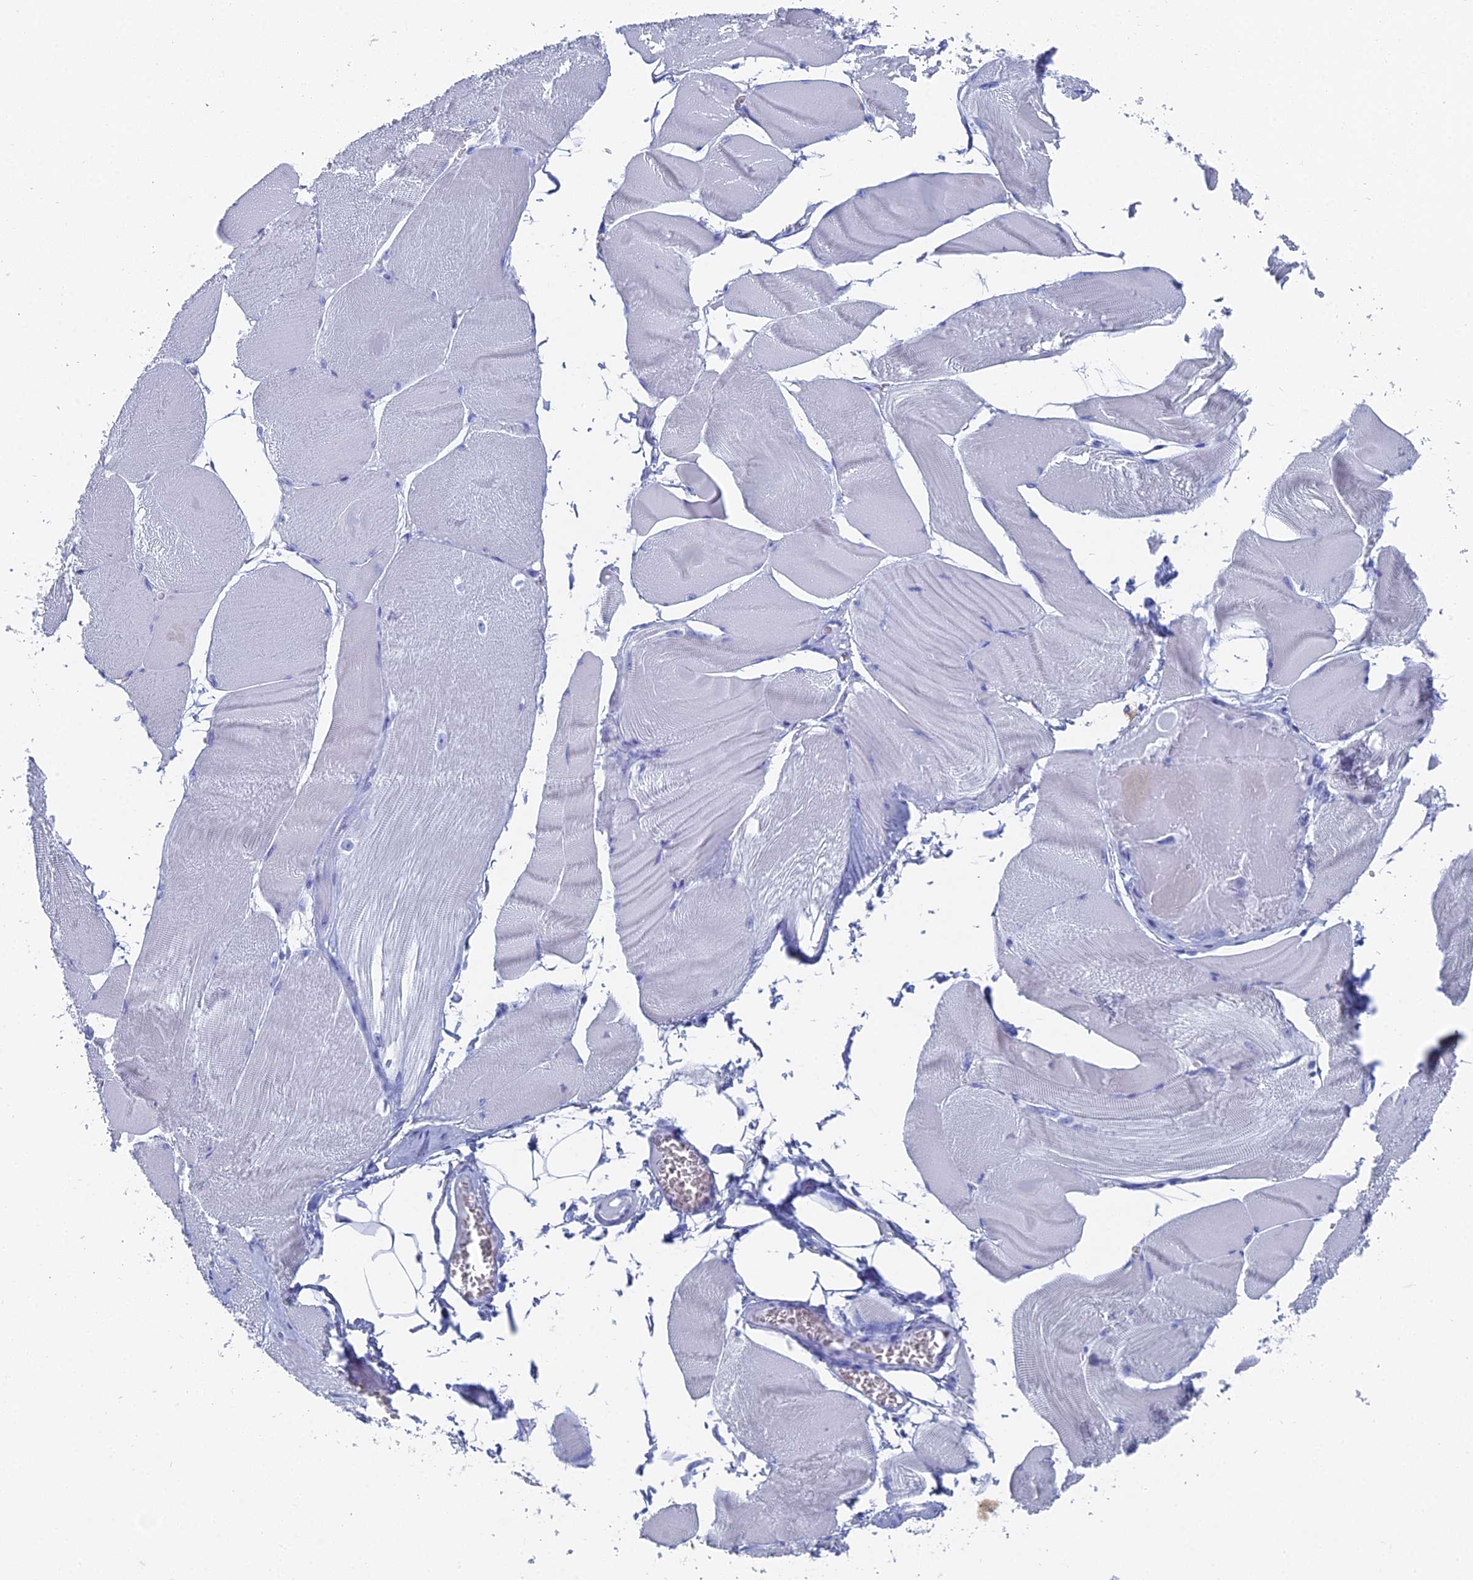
{"staining": {"intensity": "negative", "quantity": "none", "location": "none"}, "tissue": "skeletal muscle", "cell_type": "Myocytes", "image_type": "normal", "snomed": [{"axis": "morphology", "description": "Normal tissue, NOS"}, {"axis": "morphology", "description": "Basal cell carcinoma"}, {"axis": "topography", "description": "Skeletal muscle"}], "caption": "This is a photomicrograph of IHC staining of benign skeletal muscle, which shows no expression in myocytes. The staining is performed using DAB (3,3'-diaminobenzidine) brown chromogen with nuclei counter-stained in using hematoxylin.", "gene": "ENPP3", "patient": {"sex": "female", "age": 64}}